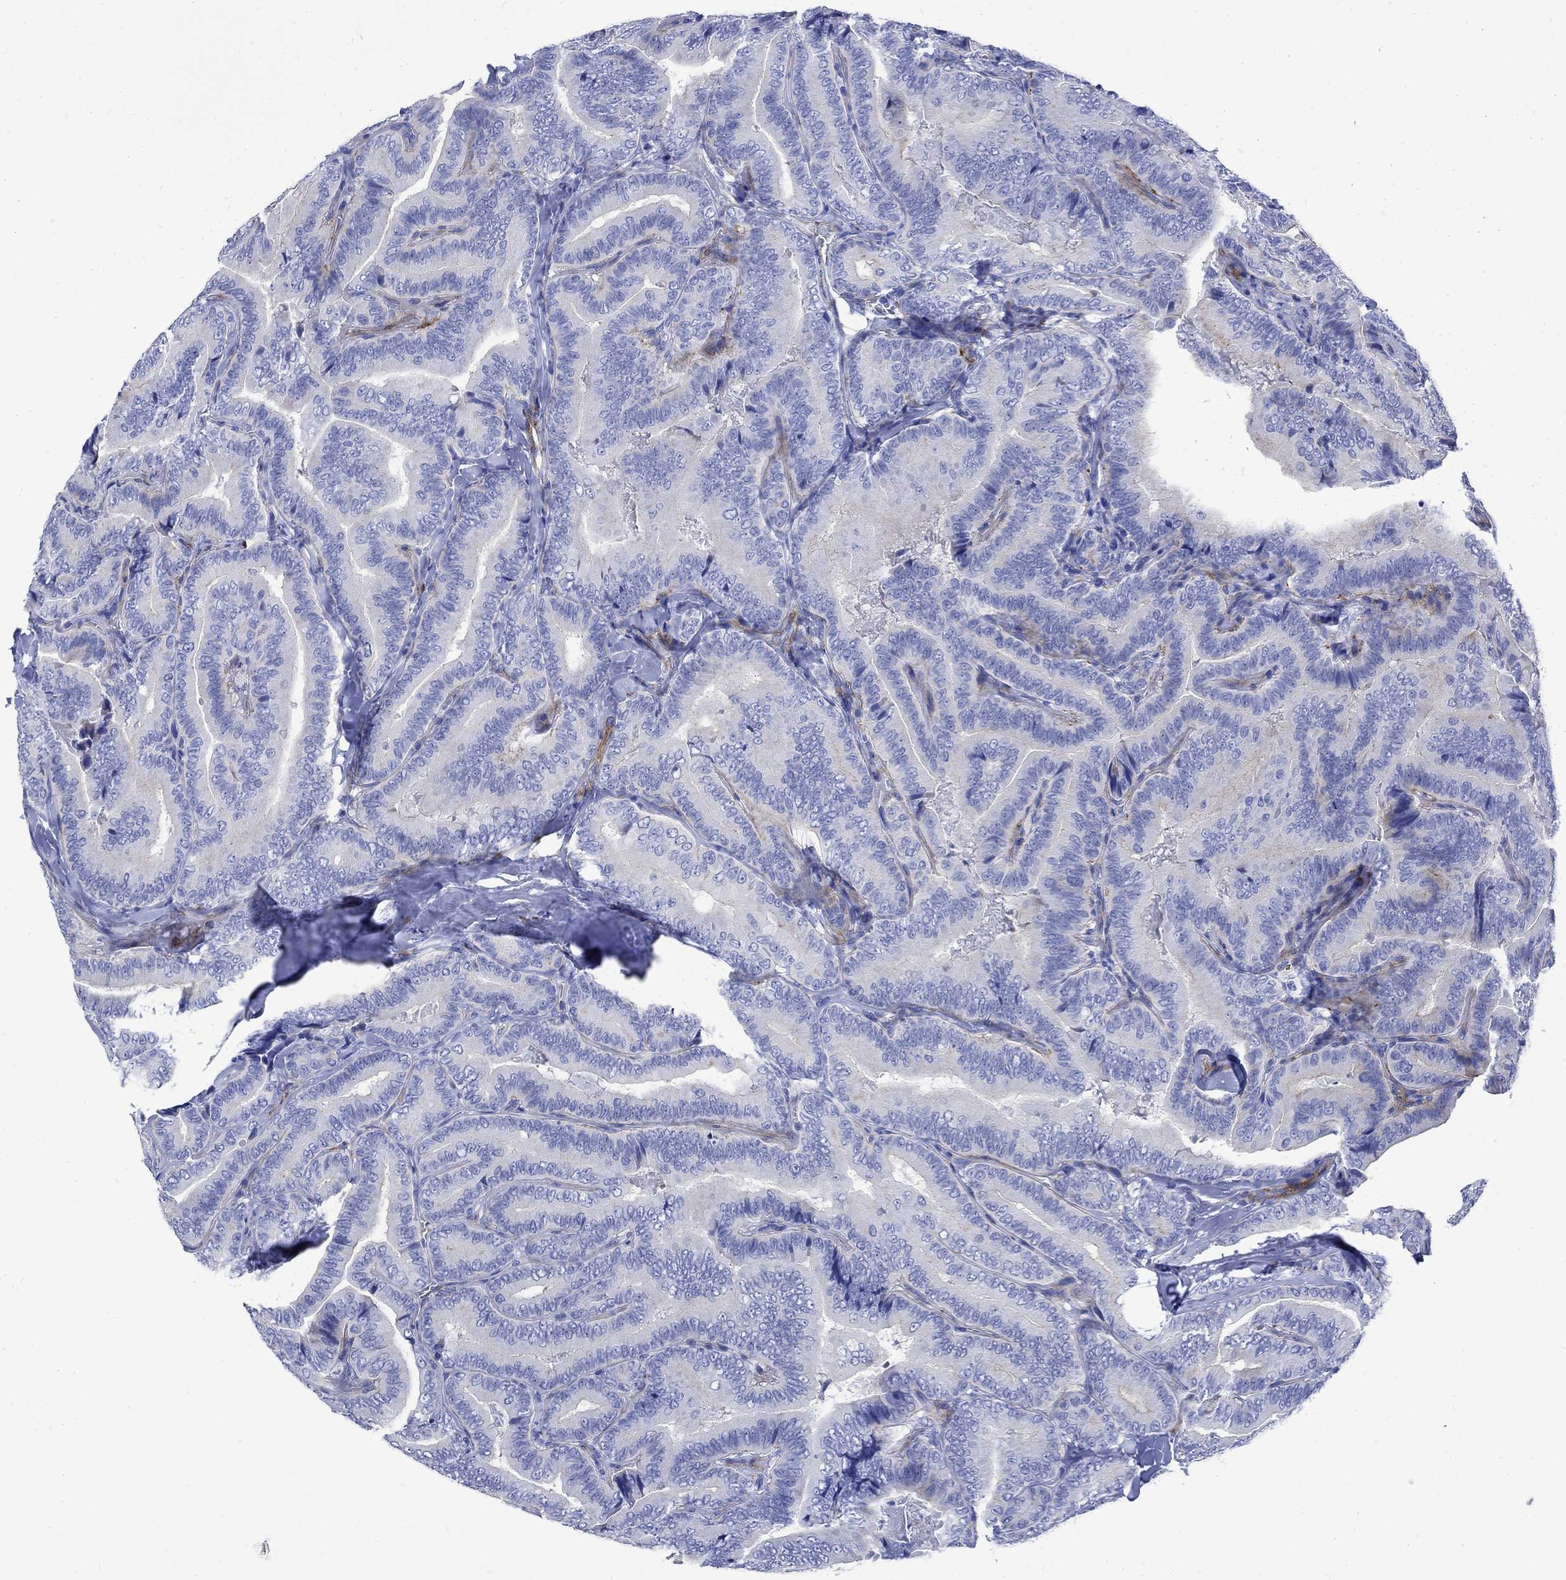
{"staining": {"intensity": "negative", "quantity": "none", "location": "none"}, "tissue": "thyroid cancer", "cell_type": "Tumor cells", "image_type": "cancer", "snomed": [{"axis": "morphology", "description": "Papillary adenocarcinoma, NOS"}, {"axis": "topography", "description": "Thyroid gland"}], "caption": "DAB (3,3'-diaminobenzidine) immunohistochemical staining of human papillary adenocarcinoma (thyroid) displays no significant staining in tumor cells.", "gene": "PARVB", "patient": {"sex": "male", "age": 61}}